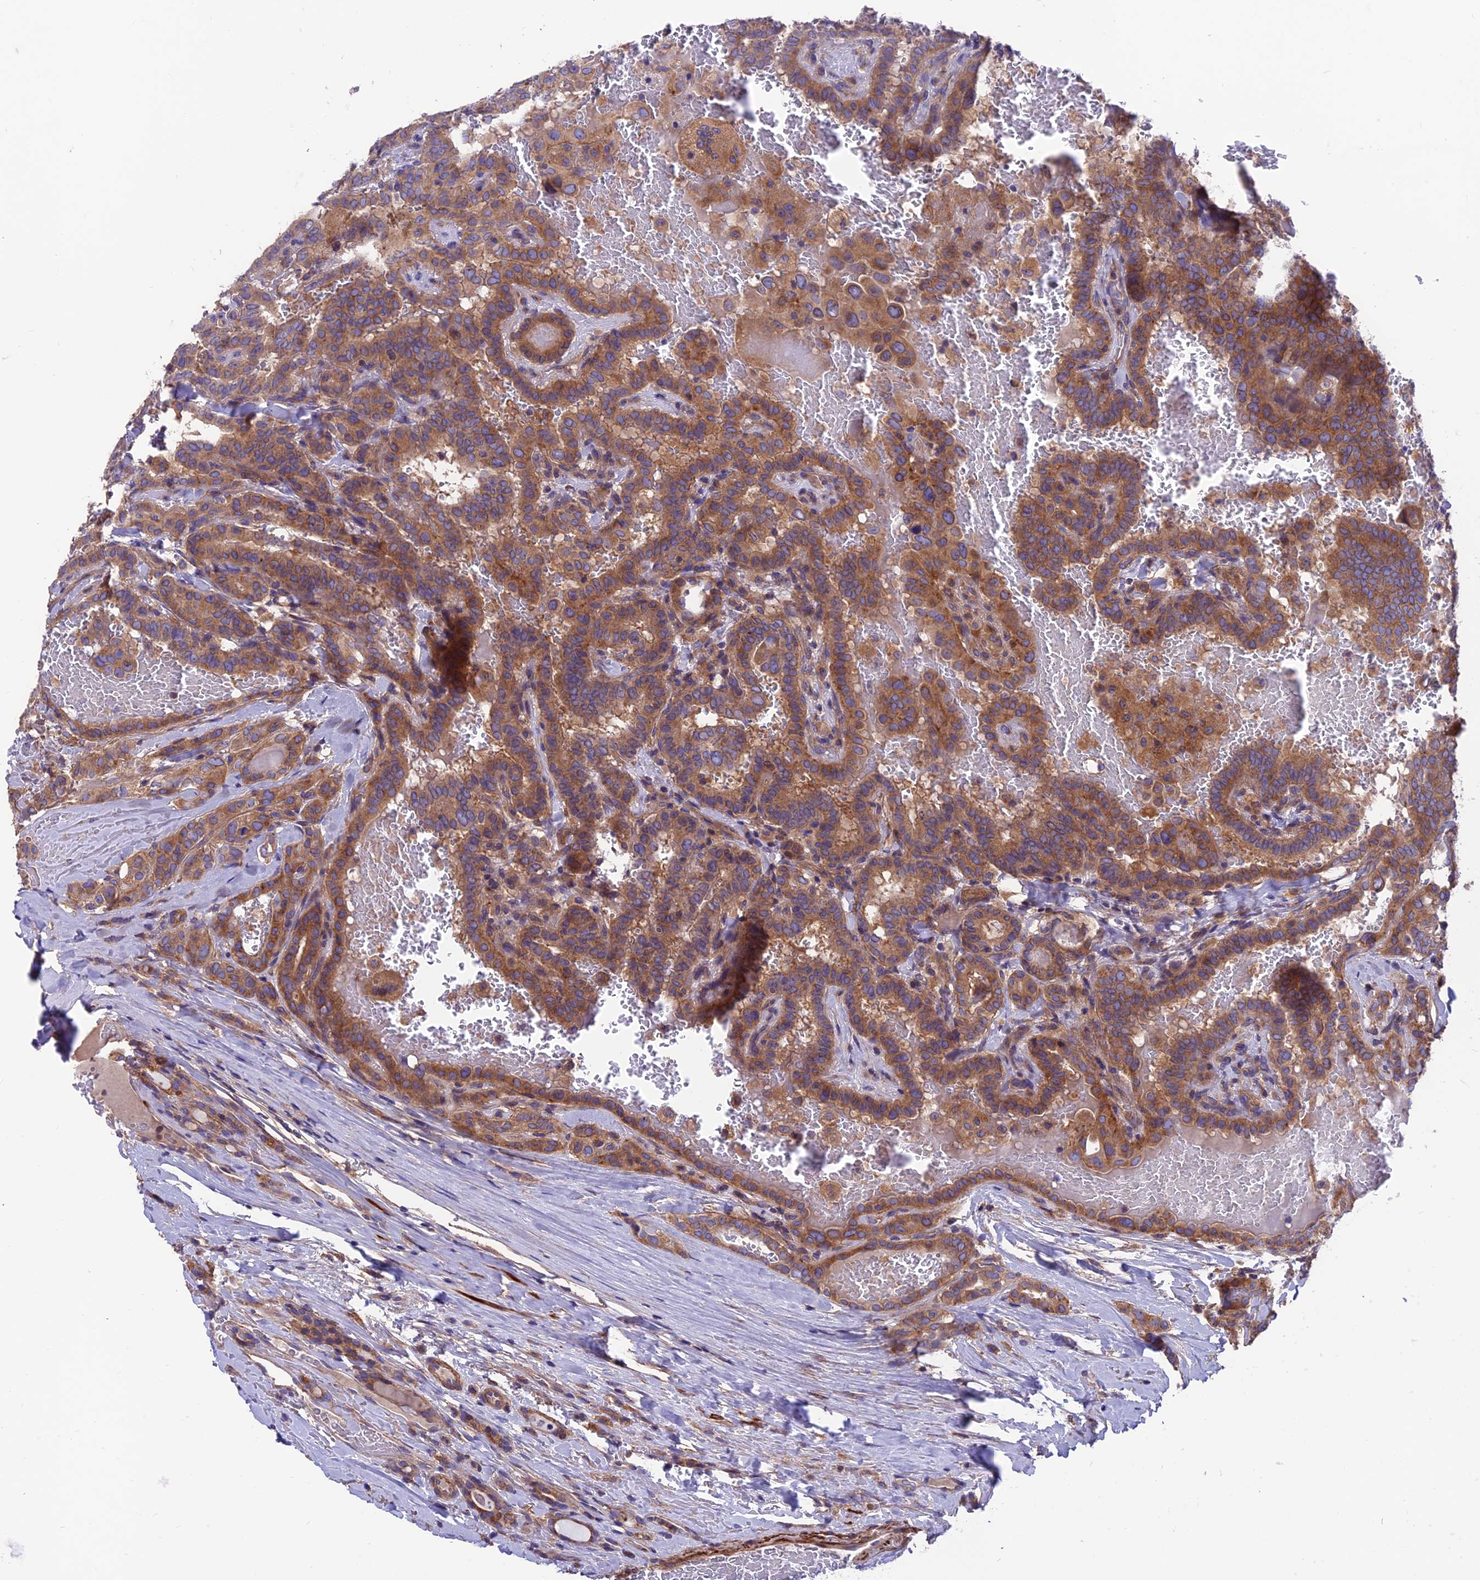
{"staining": {"intensity": "moderate", "quantity": ">75%", "location": "cytoplasmic/membranous"}, "tissue": "thyroid cancer", "cell_type": "Tumor cells", "image_type": "cancer", "snomed": [{"axis": "morphology", "description": "Papillary adenocarcinoma, NOS"}, {"axis": "topography", "description": "Thyroid gland"}], "caption": "Immunohistochemical staining of thyroid cancer (papillary adenocarcinoma) shows medium levels of moderate cytoplasmic/membranous protein staining in about >75% of tumor cells. (Brightfield microscopy of DAB IHC at high magnification).", "gene": "VPS16", "patient": {"sex": "female", "age": 72}}